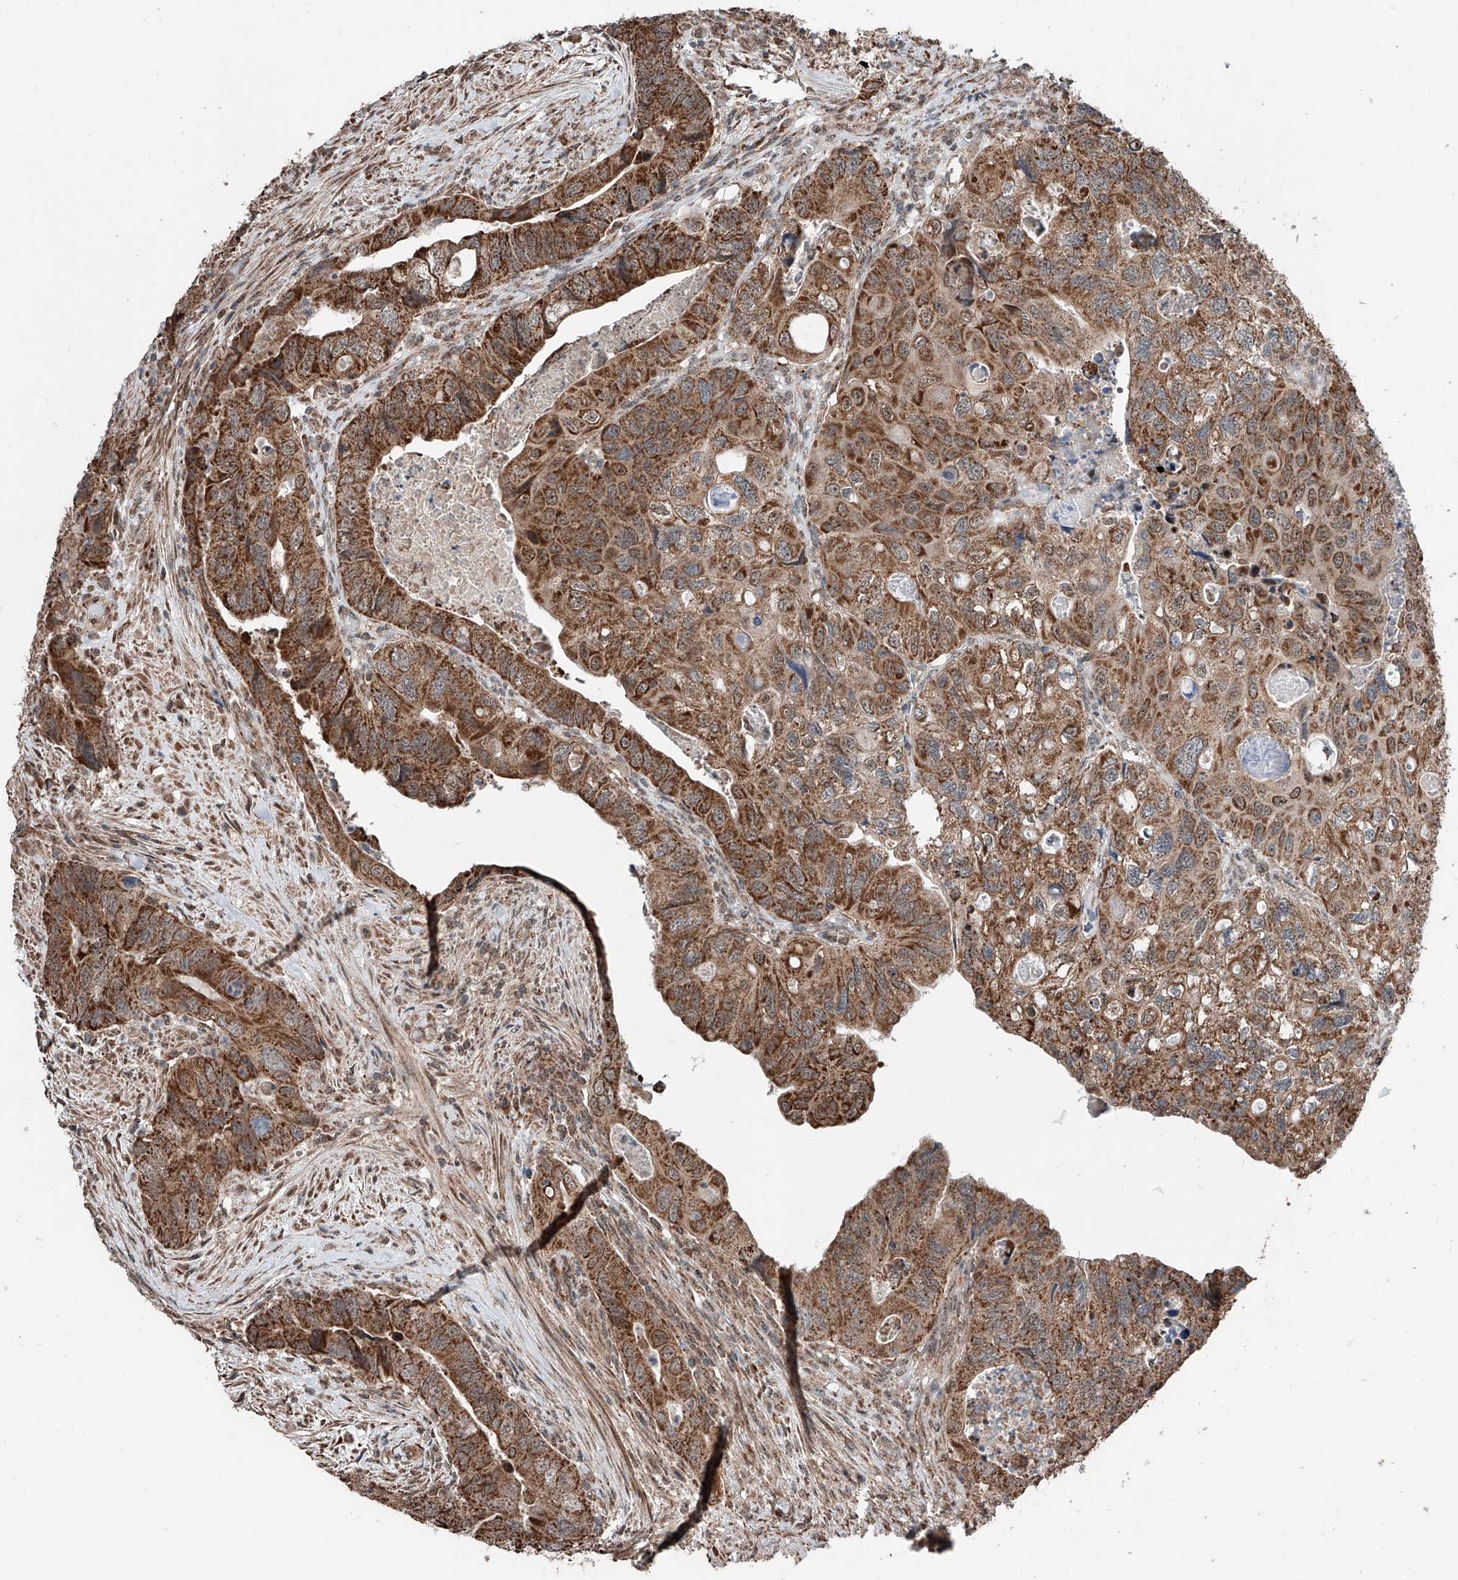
{"staining": {"intensity": "strong", "quantity": ">75%", "location": "cytoplasmic/membranous"}, "tissue": "colorectal cancer", "cell_type": "Tumor cells", "image_type": "cancer", "snomed": [{"axis": "morphology", "description": "Adenocarcinoma, NOS"}, {"axis": "topography", "description": "Rectum"}], "caption": "Immunohistochemical staining of colorectal adenocarcinoma exhibits high levels of strong cytoplasmic/membranous staining in approximately >75% of tumor cells.", "gene": "ZNF445", "patient": {"sex": "male", "age": 63}}